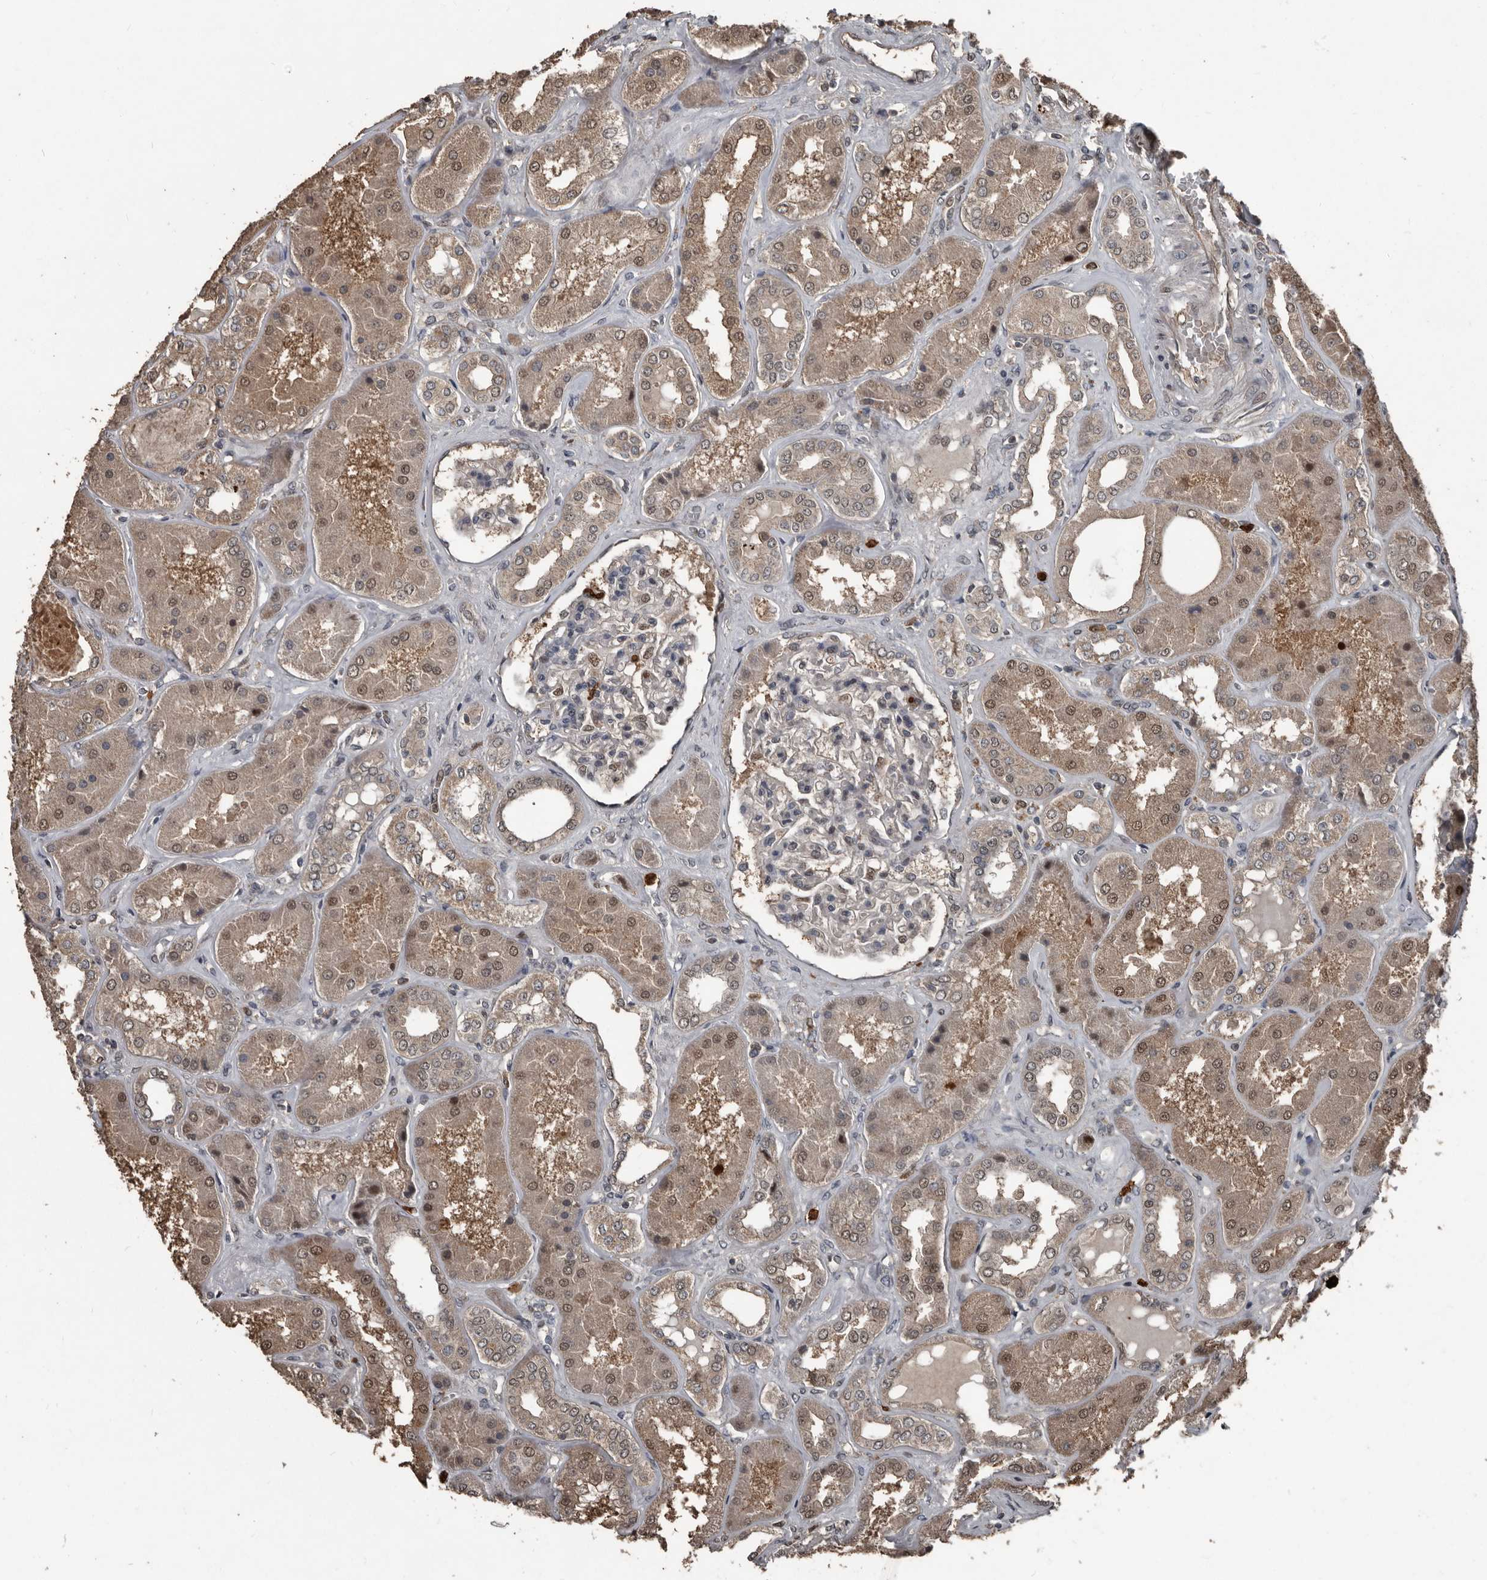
{"staining": {"intensity": "moderate", "quantity": "25%-75%", "location": "nuclear"}, "tissue": "kidney", "cell_type": "Cells in glomeruli", "image_type": "normal", "snomed": [{"axis": "morphology", "description": "Normal tissue, NOS"}, {"axis": "topography", "description": "Kidney"}], "caption": "Moderate nuclear staining is present in about 25%-75% of cells in glomeruli in benign kidney. (Stains: DAB (3,3'-diaminobenzidine) in brown, nuclei in blue, Microscopy: brightfield microscopy at high magnification).", "gene": "FSBP", "patient": {"sex": "female", "age": 56}}